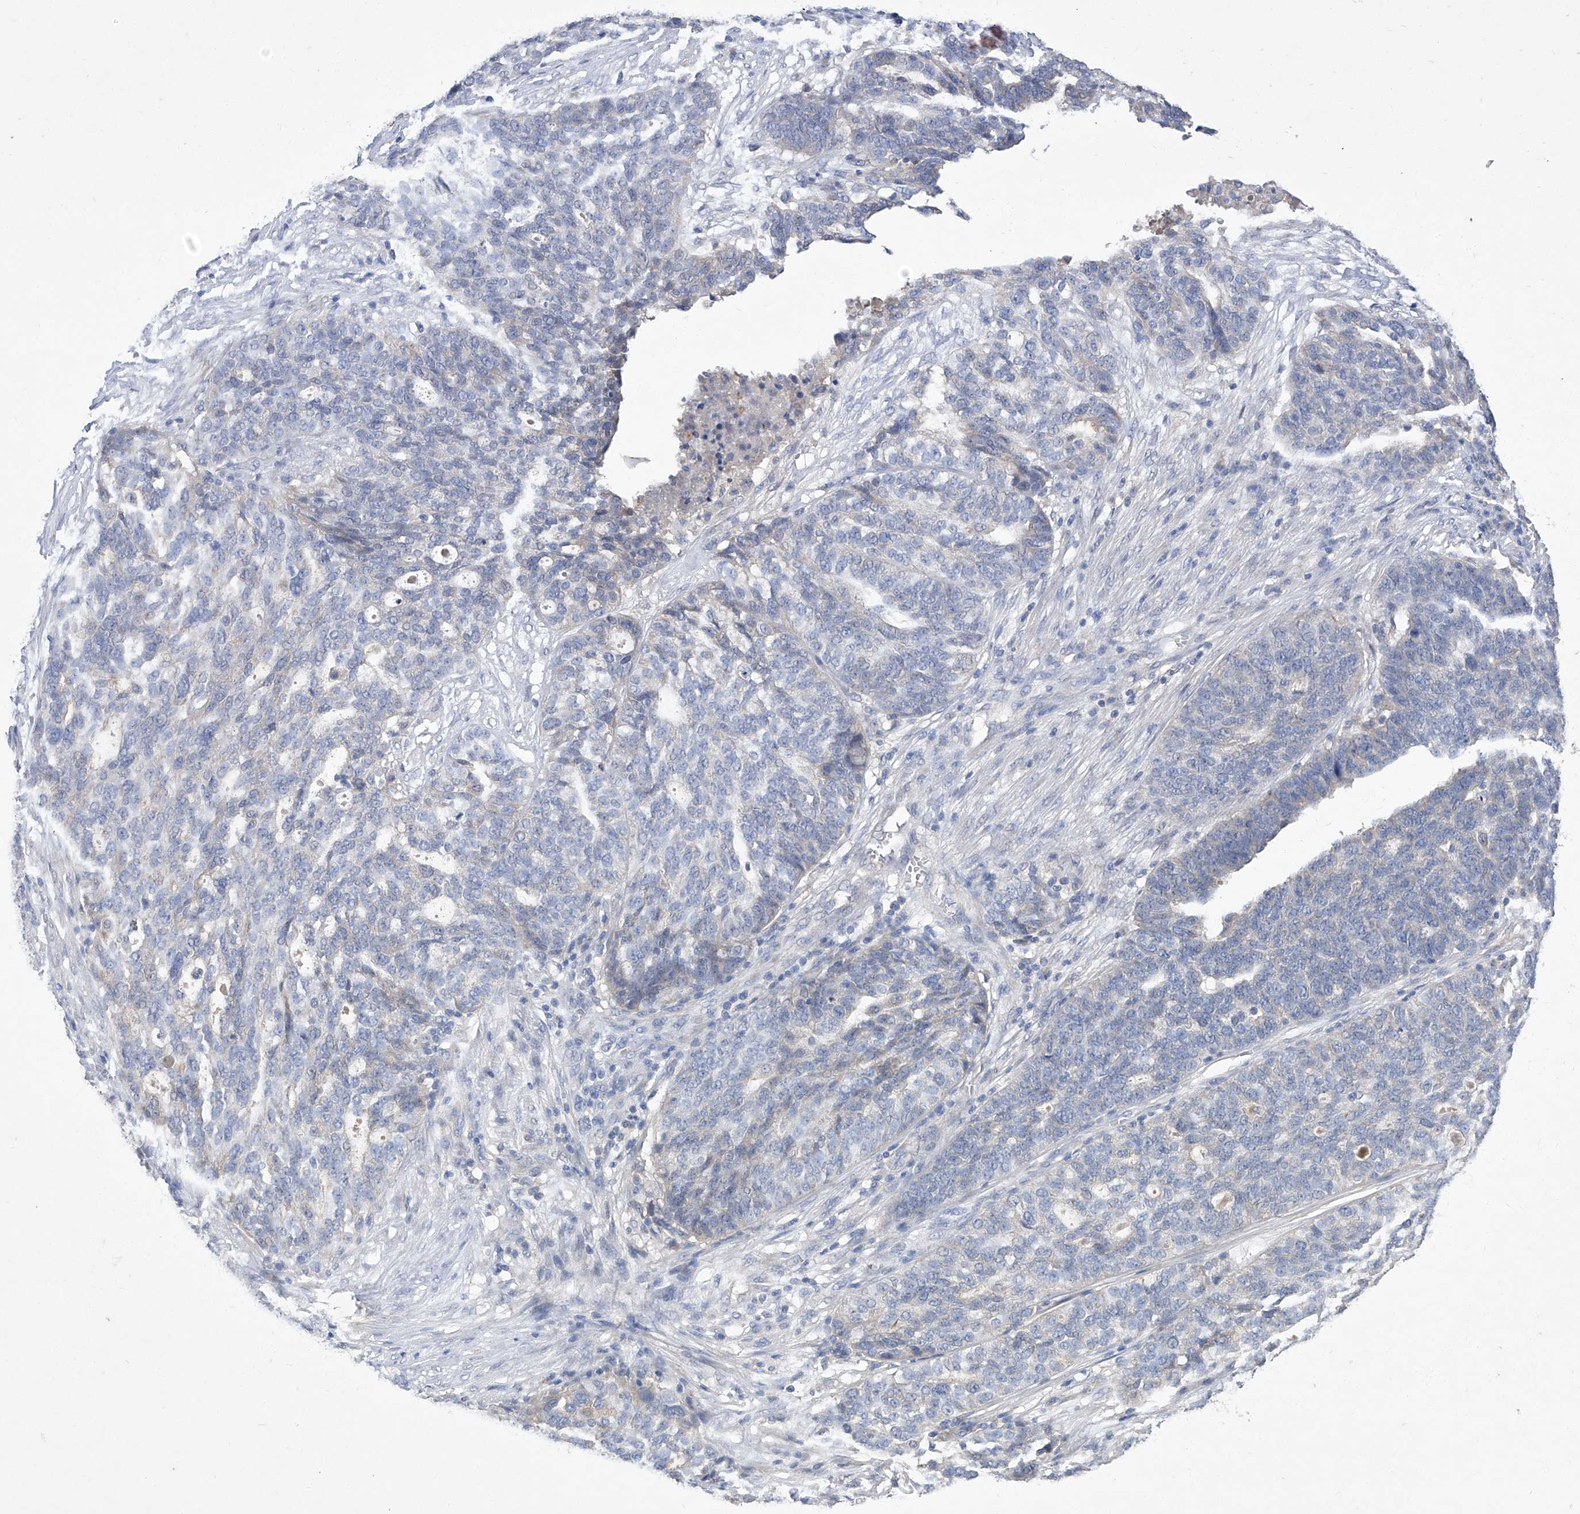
{"staining": {"intensity": "negative", "quantity": "none", "location": "none"}, "tissue": "ovarian cancer", "cell_type": "Tumor cells", "image_type": "cancer", "snomed": [{"axis": "morphology", "description": "Cystadenocarcinoma, serous, NOS"}, {"axis": "topography", "description": "Ovary"}], "caption": "The immunohistochemistry micrograph has no significant positivity in tumor cells of ovarian serous cystadenocarcinoma tissue.", "gene": "SBK2", "patient": {"sex": "female", "age": 59}}